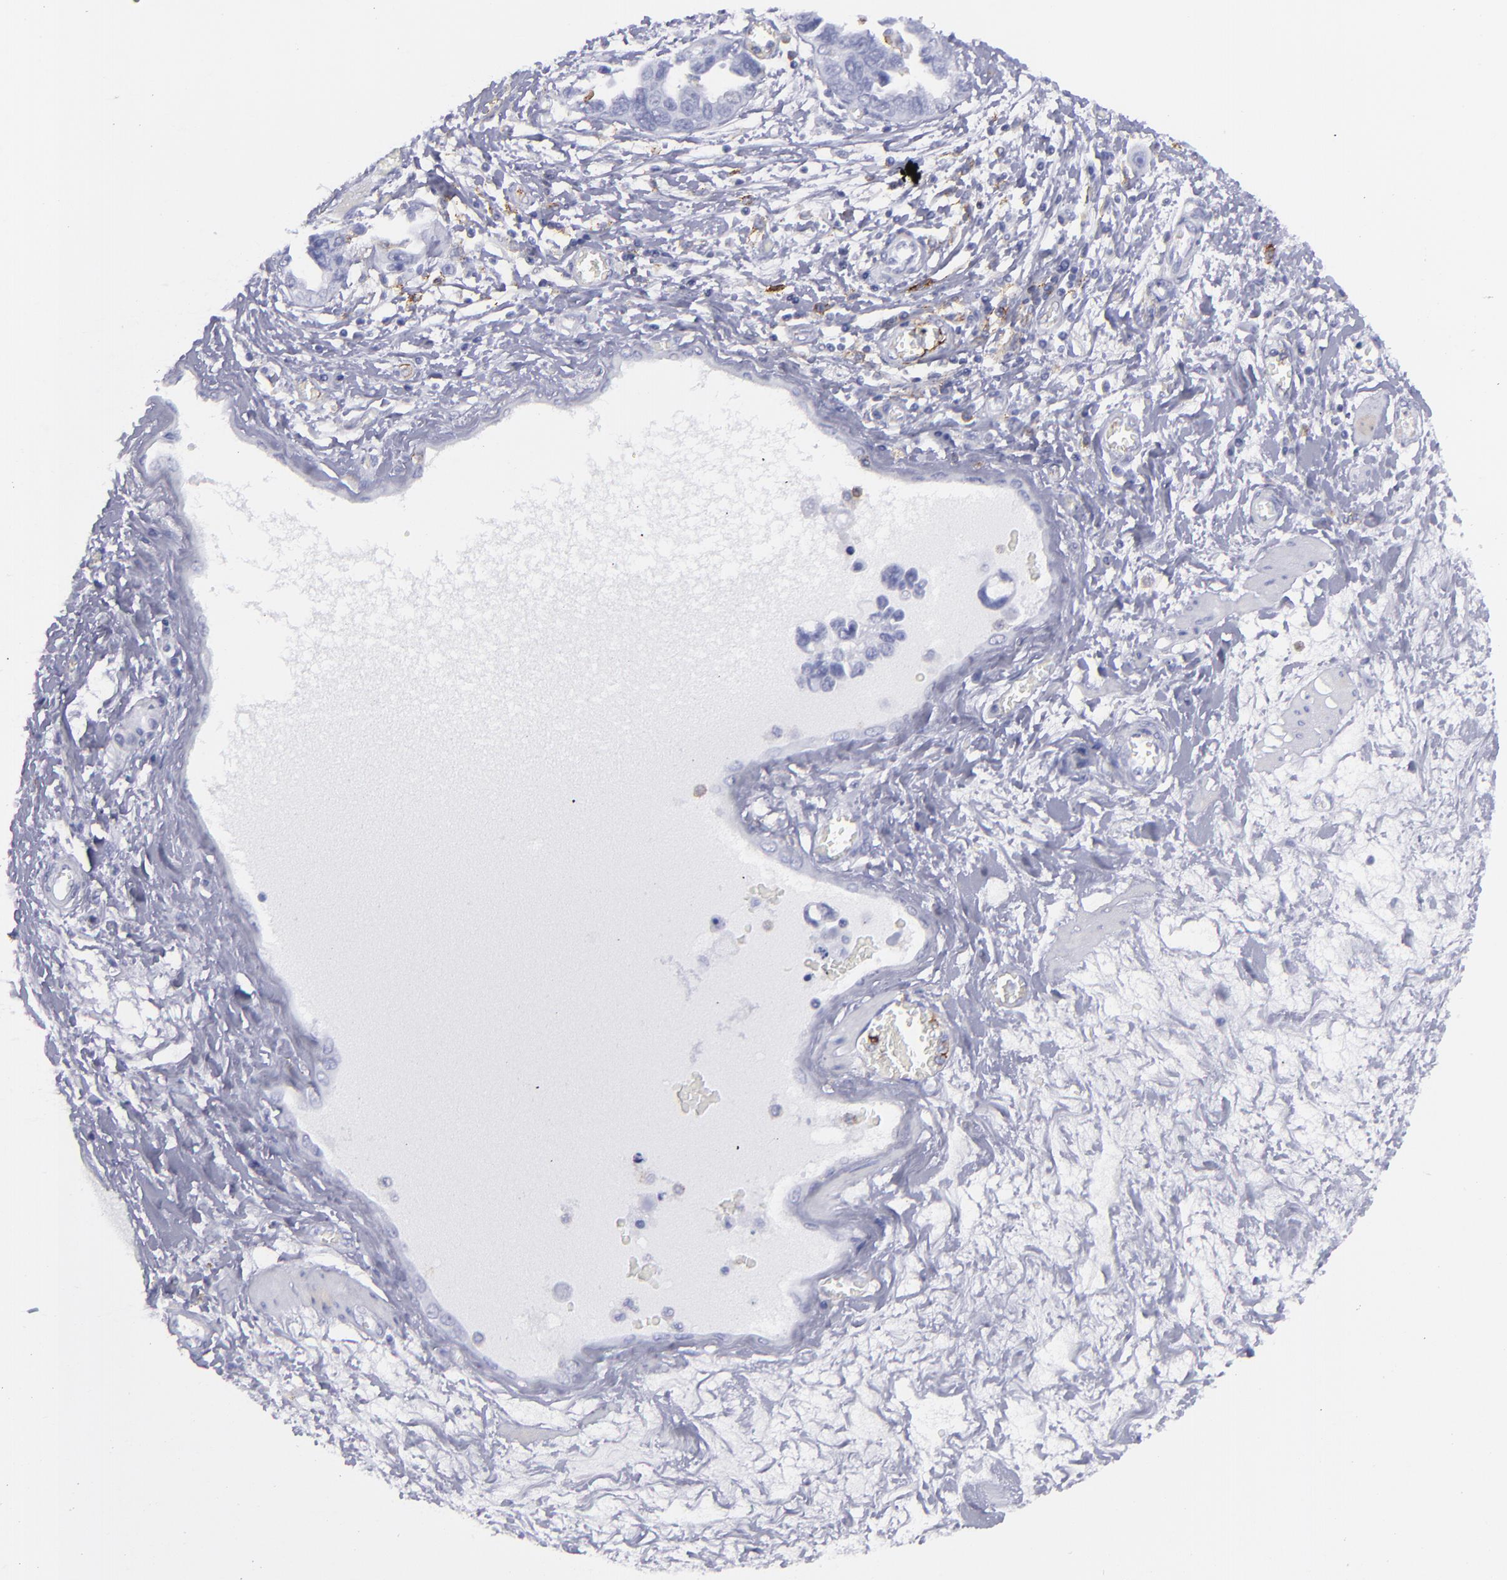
{"staining": {"intensity": "negative", "quantity": "none", "location": "none"}, "tissue": "ovarian cancer", "cell_type": "Tumor cells", "image_type": "cancer", "snomed": [{"axis": "morphology", "description": "Cystadenocarcinoma, serous, NOS"}, {"axis": "topography", "description": "Ovary"}], "caption": "Ovarian cancer was stained to show a protein in brown. There is no significant positivity in tumor cells.", "gene": "SELPLG", "patient": {"sex": "female", "age": 63}}